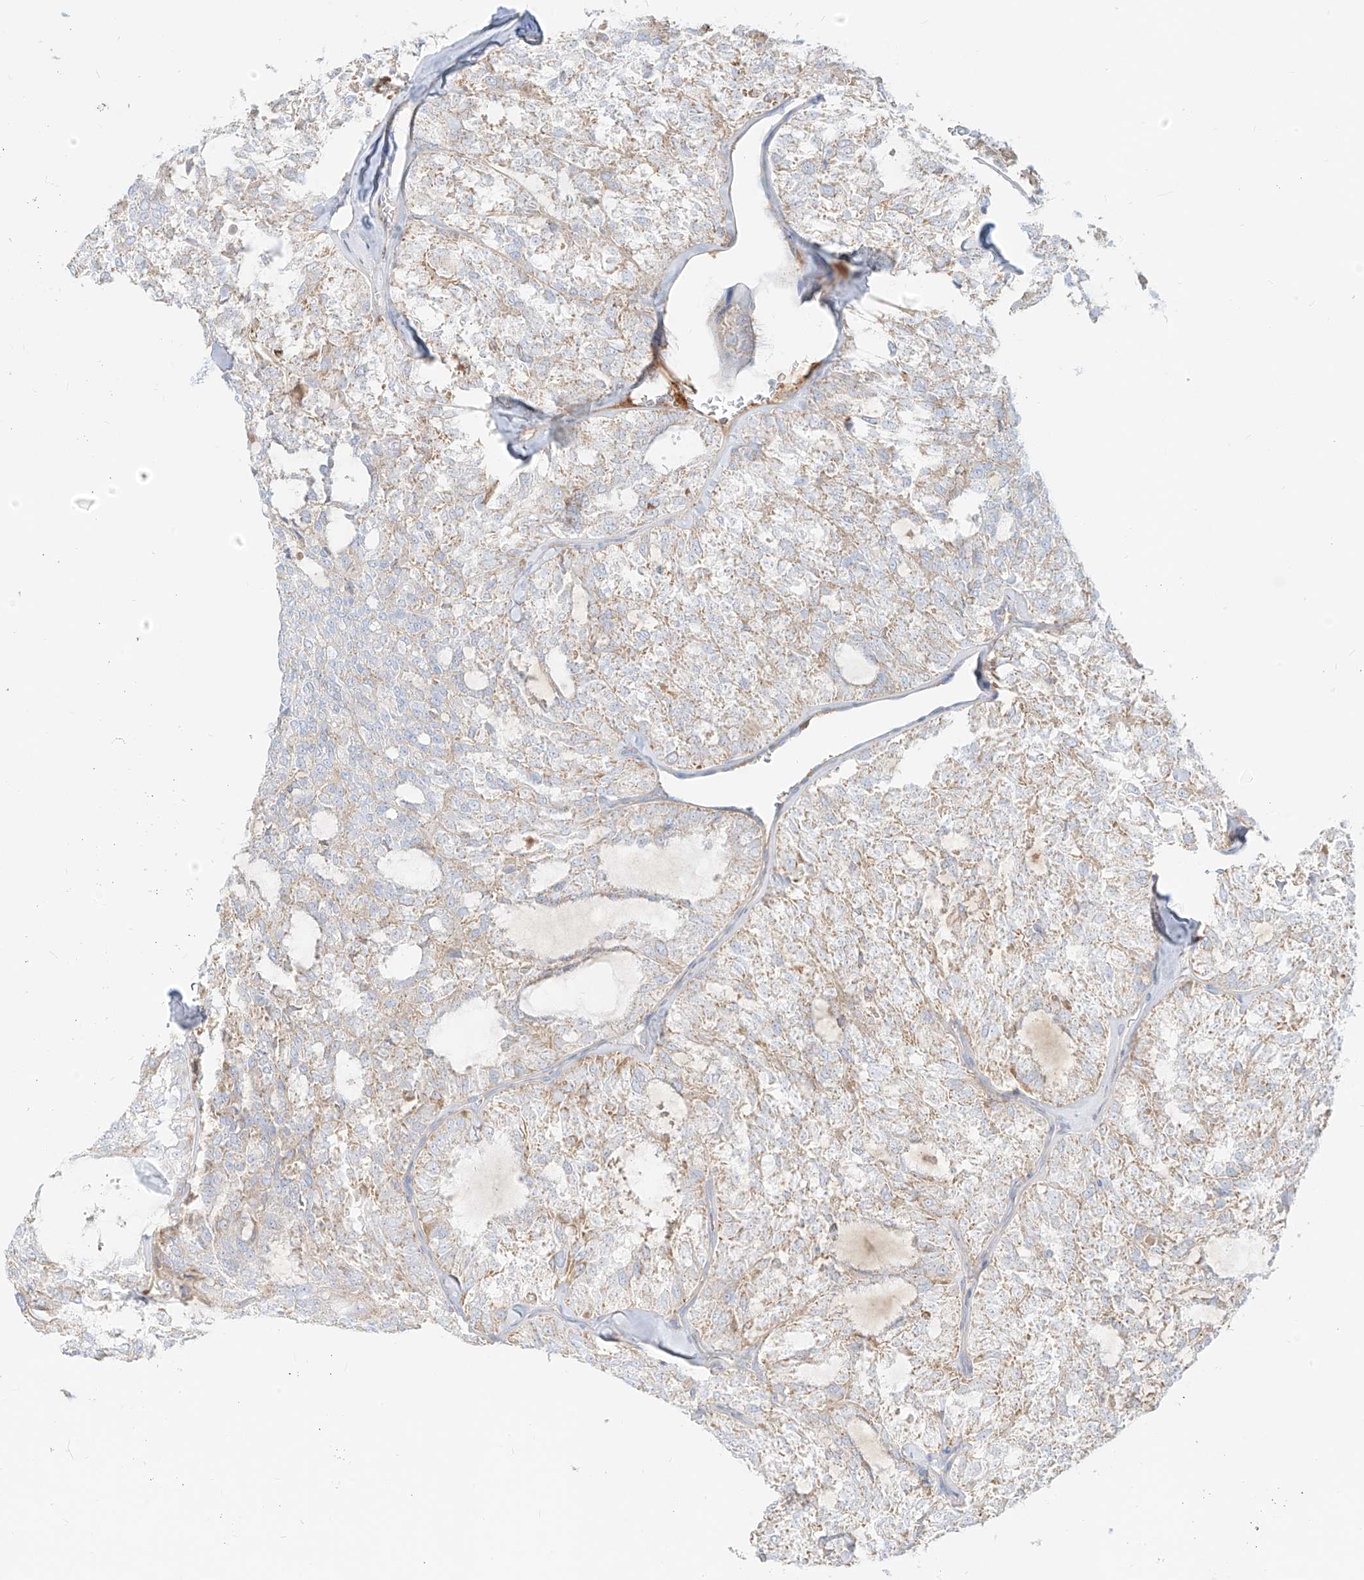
{"staining": {"intensity": "negative", "quantity": "none", "location": "none"}, "tissue": "thyroid cancer", "cell_type": "Tumor cells", "image_type": "cancer", "snomed": [{"axis": "morphology", "description": "Follicular adenoma carcinoma, NOS"}, {"axis": "topography", "description": "Thyroid gland"}], "caption": "This is a micrograph of IHC staining of thyroid cancer (follicular adenoma carcinoma), which shows no staining in tumor cells.", "gene": "OCSTAMP", "patient": {"sex": "male", "age": 75}}